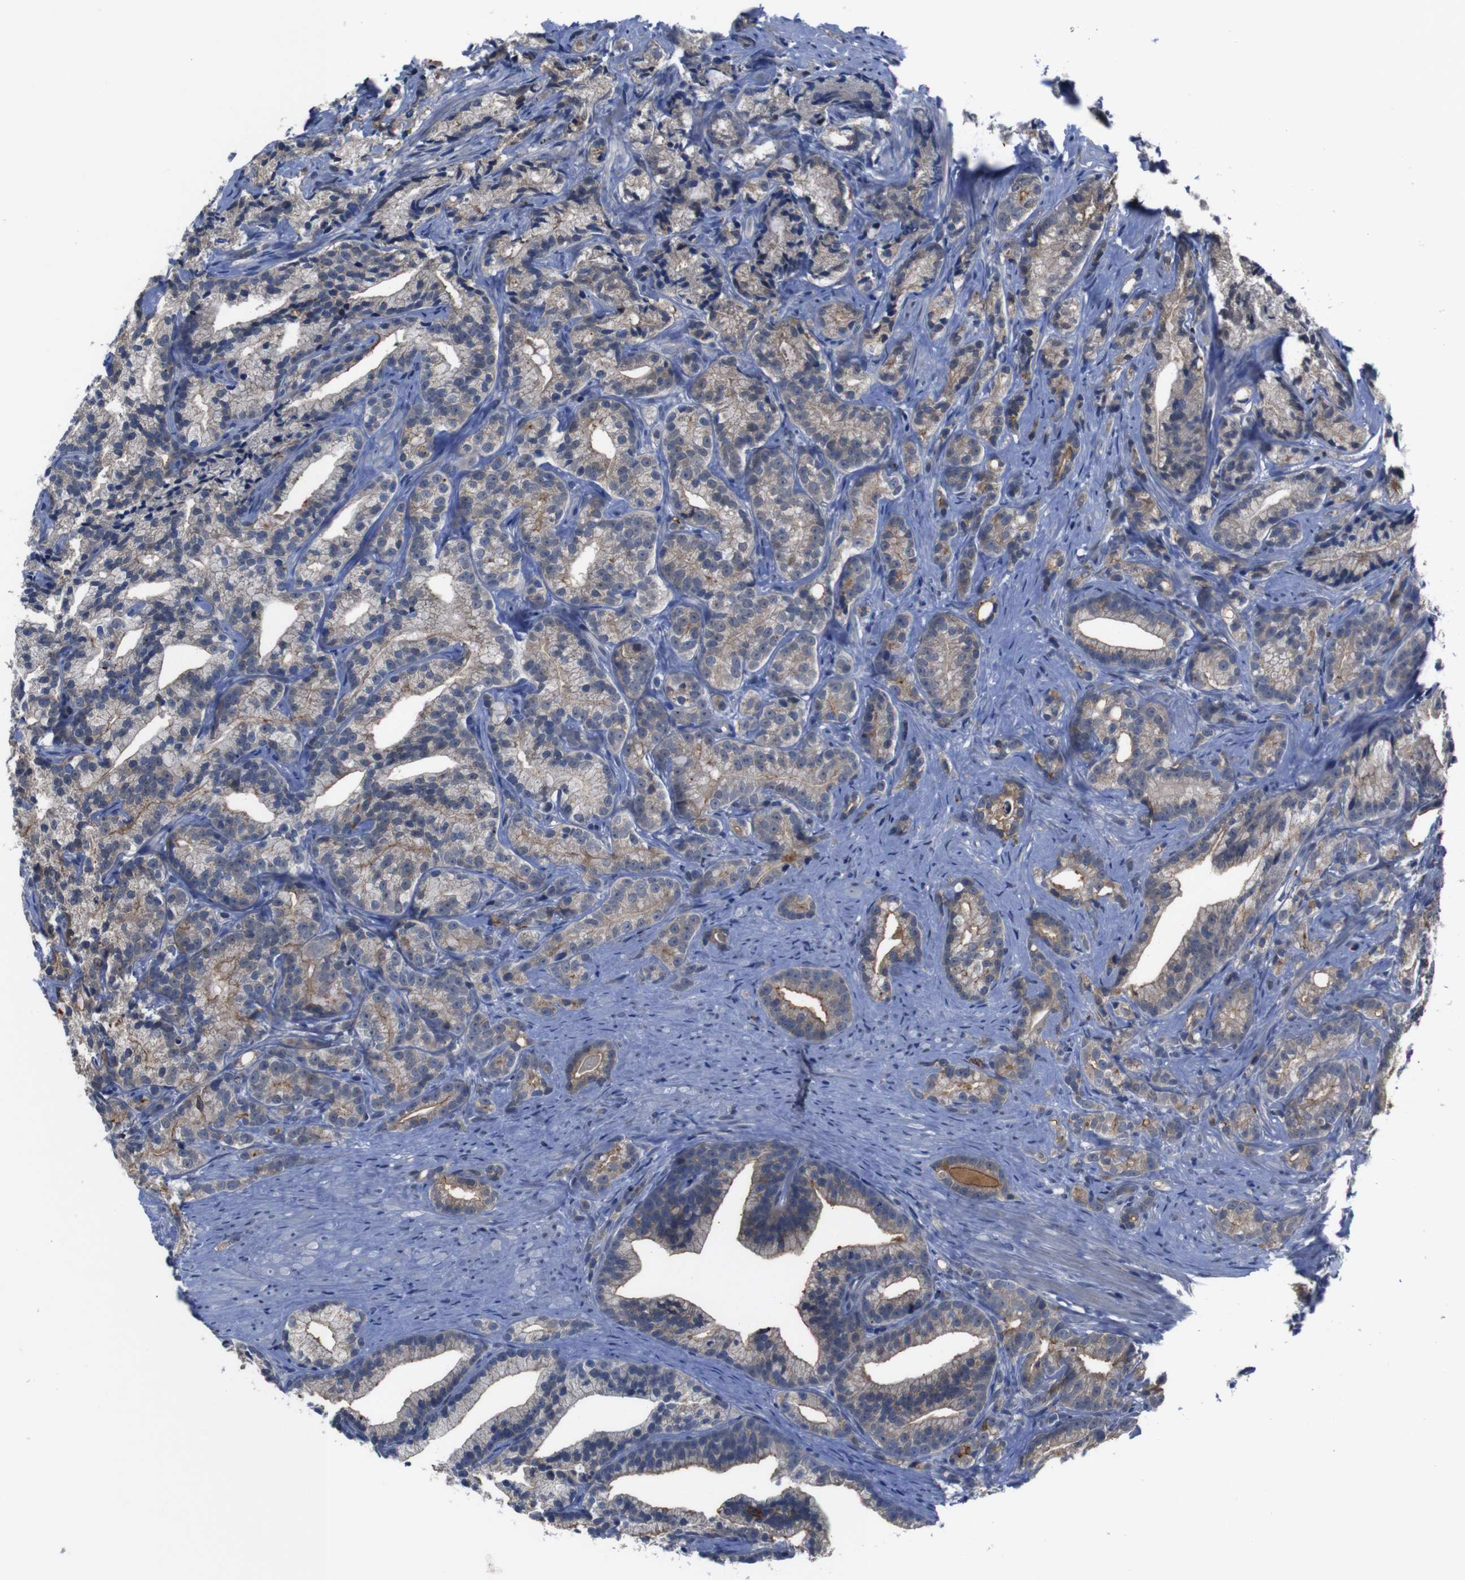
{"staining": {"intensity": "moderate", "quantity": "25%-75%", "location": "cytoplasmic/membranous"}, "tissue": "prostate cancer", "cell_type": "Tumor cells", "image_type": "cancer", "snomed": [{"axis": "morphology", "description": "Adenocarcinoma, Low grade"}, {"axis": "topography", "description": "Prostate"}], "caption": "Immunohistochemical staining of human prostate cancer demonstrates medium levels of moderate cytoplasmic/membranous protein expression in about 25%-75% of tumor cells.", "gene": "SEMA4B", "patient": {"sex": "male", "age": 89}}